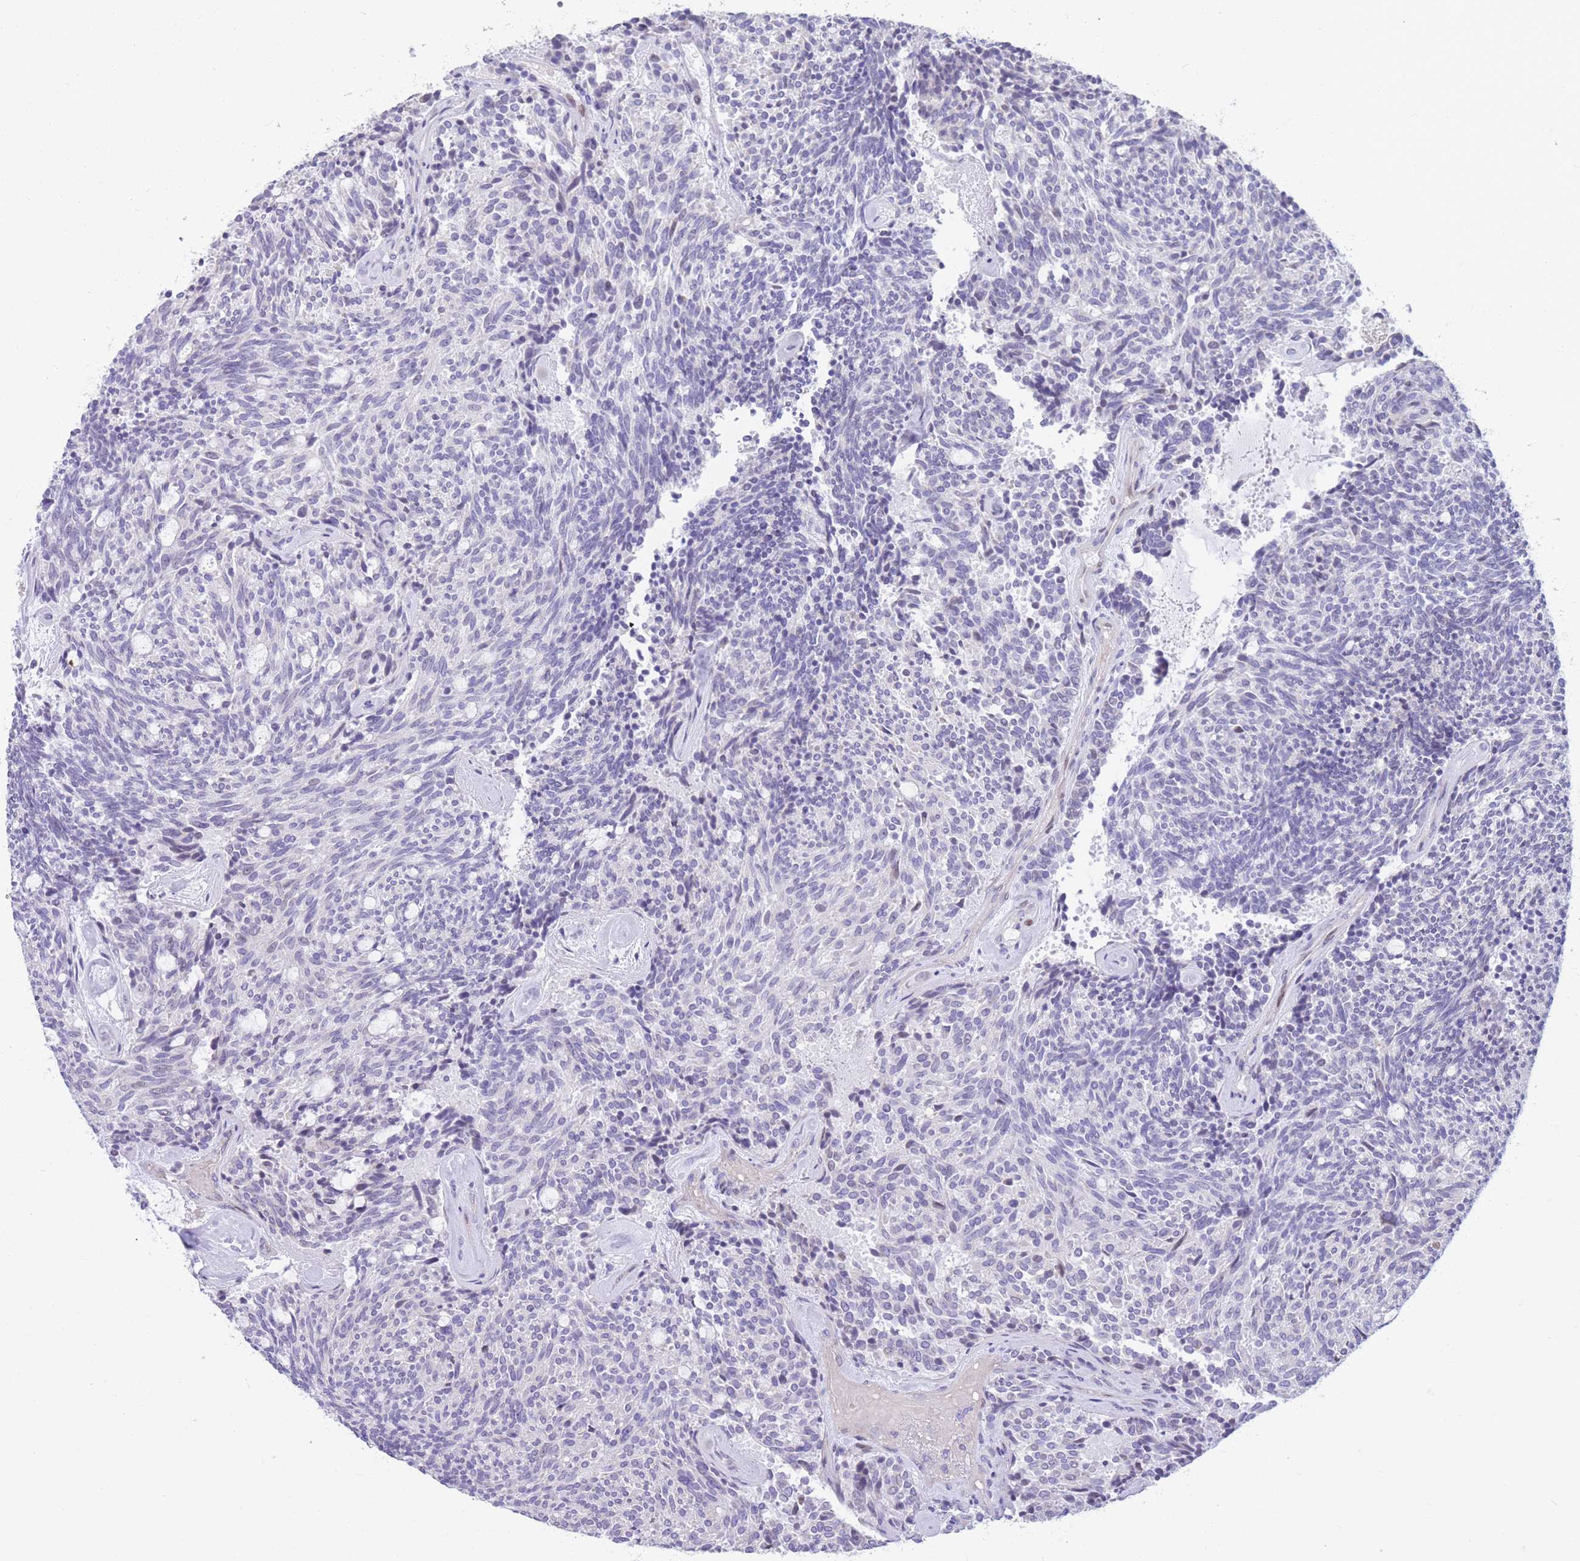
{"staining": {"intensity": "negative", "quantity": "none", "location": "none"}, "tissue": "carcinoid", "cell_type": "Tumor cells", "image_type": "cancer", "snomed": [{"axis": "morphology", "description": "Carcinoid, malignant, NOS"}, {"axis": "topography", "description": "Pancreas"}], "caption": "IHC of malignant carcinoid displays no staining in tumor cells.", "gene": "SHCBP1", "patient": {"sex": "female", "age": 54}}